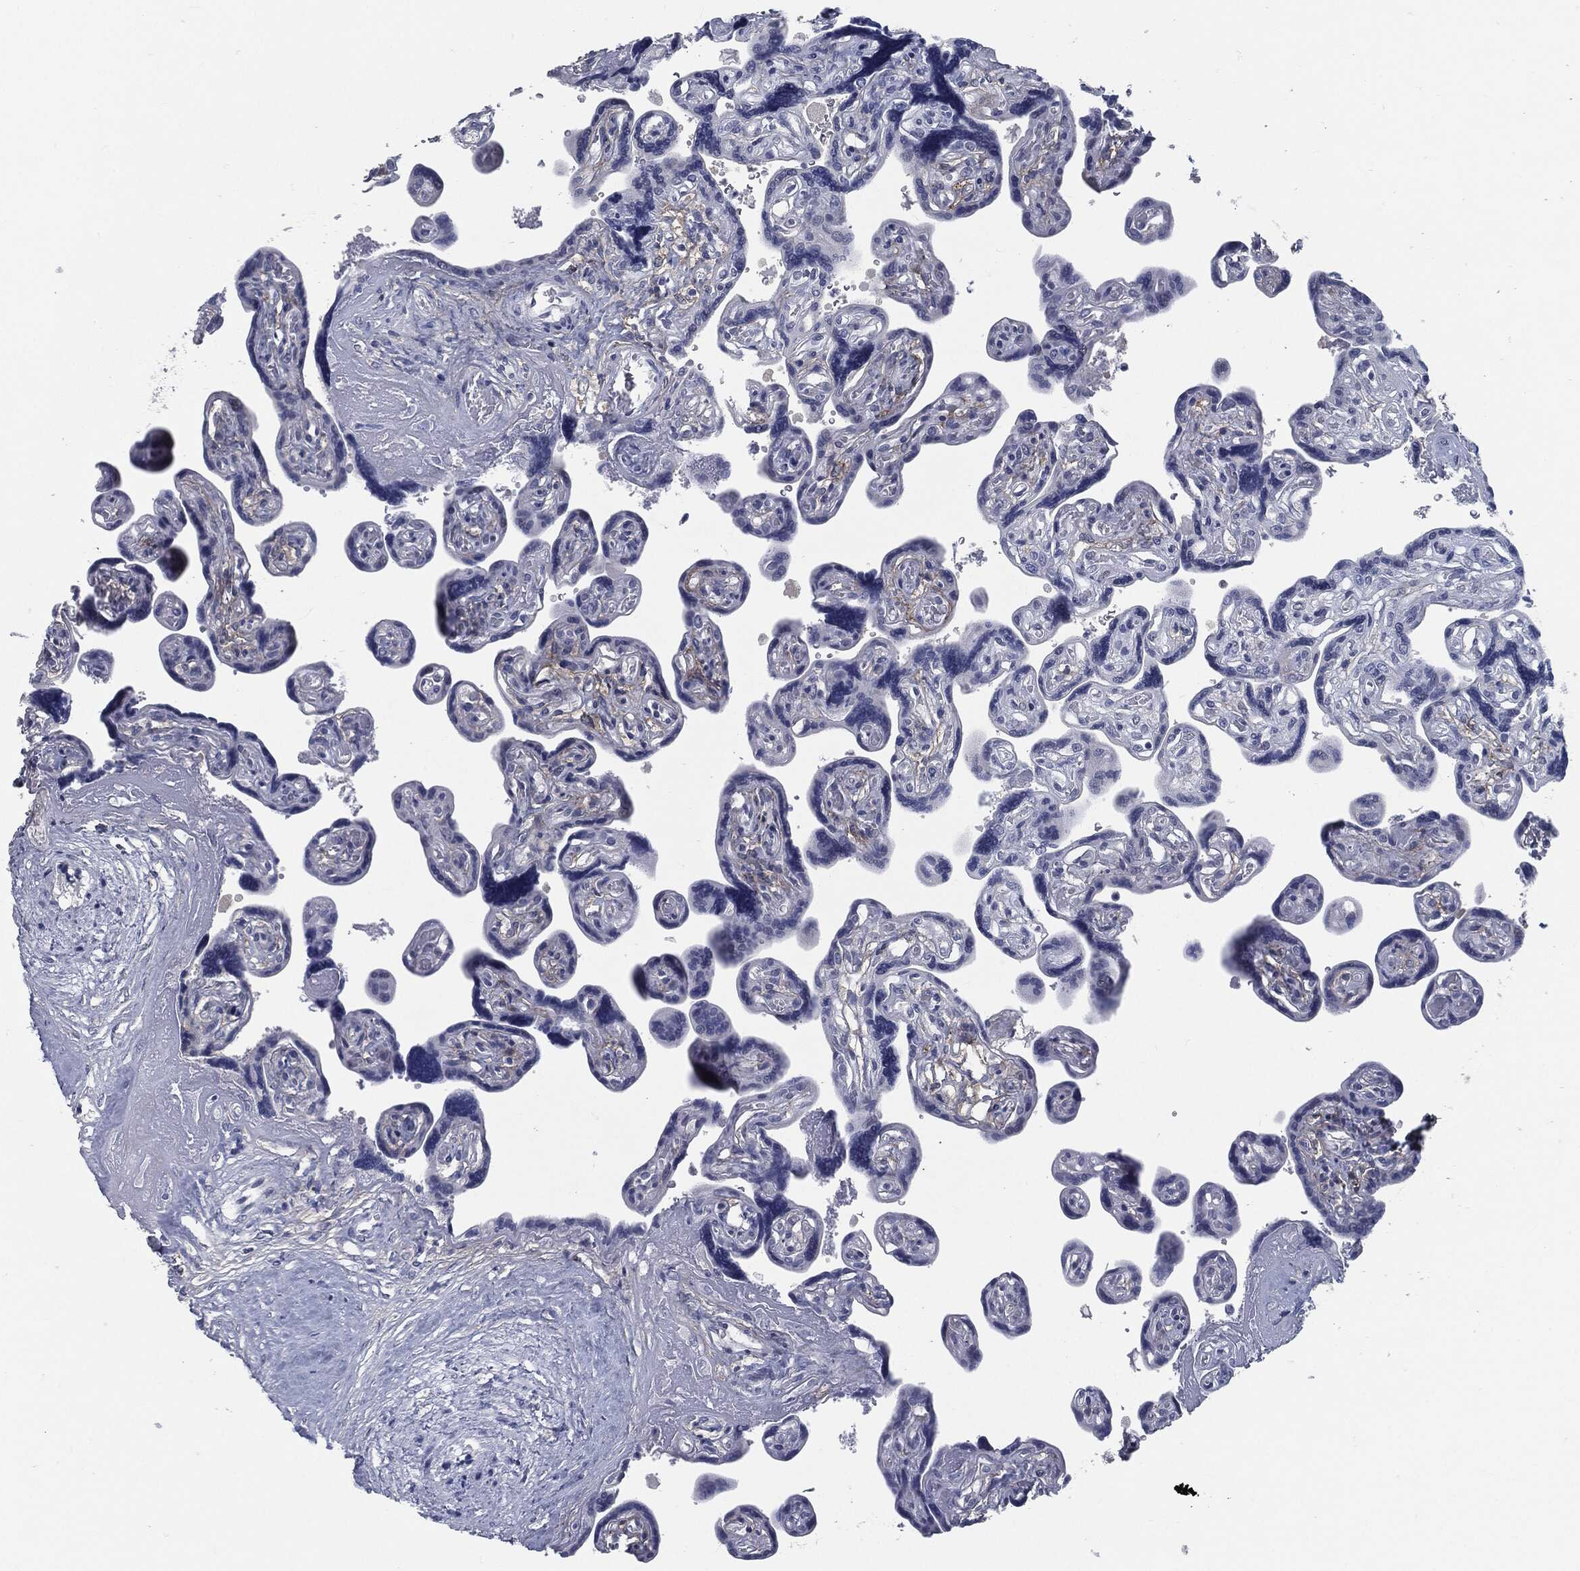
{"staining": {"intensity": "negative", "quantity": "none", "location": "none"}, "tissue": "placenta", "cell_type": "Decidual cells", "image_type": "normal", "snomed": [{"axis": "morphology", "description": "Normal tissue, NOS"}, {"axis": "topography", "description": "Placenta"}], "caption": "An IHC micrograph of normal placenta is shown. There is no staining in decidual cells of placenta.", "gene": "PROM1", "patient": {"sex": "female", "age": 32}}